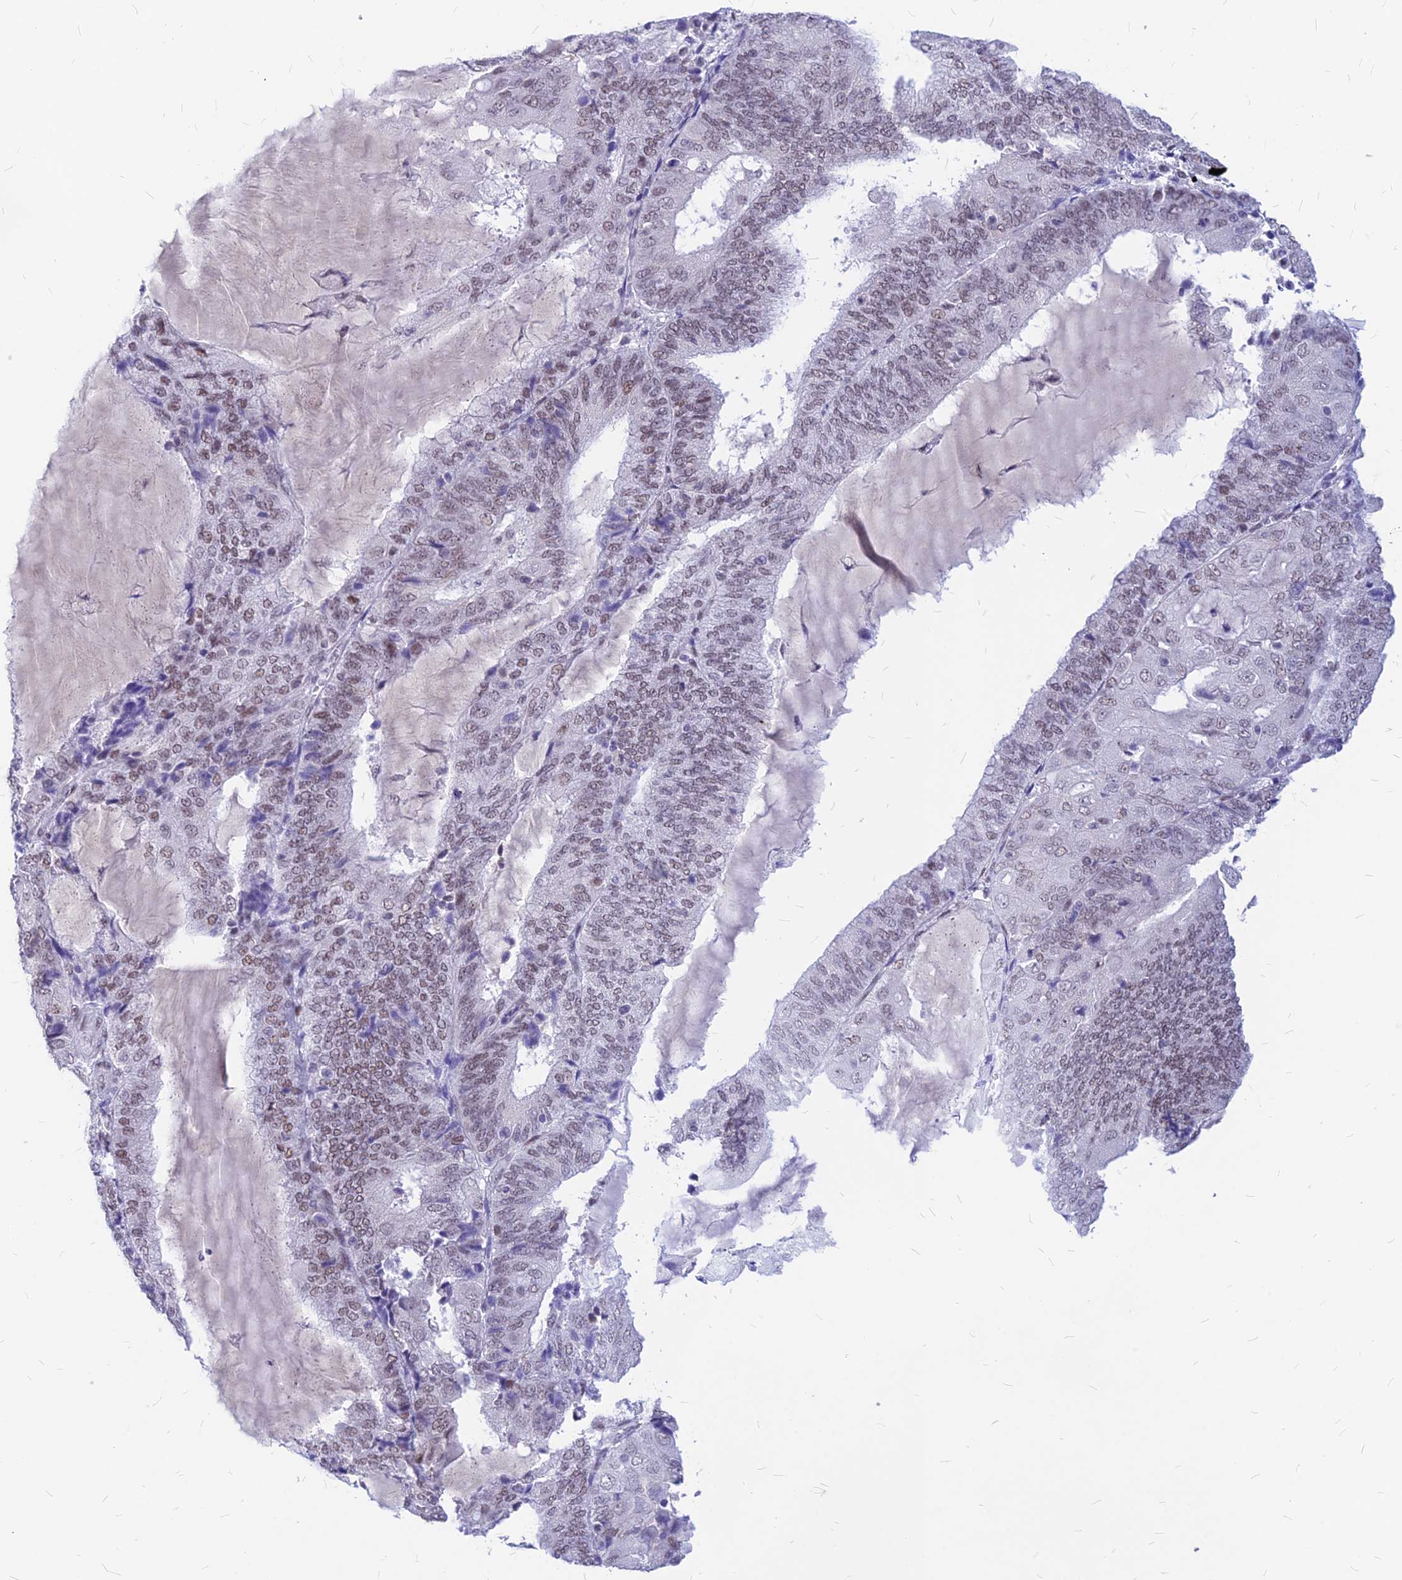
{"staining": {"intensity": "weak", "quantity": "25%-75%", "location": "nuclear"}, "tissue": "endometrial cancer", "cell_type": "Tumor cells", "image_type": "cancer", "snomed": [{"axis": "morphology", "description": "Adenocarcinoma, NOS"}, {"axis": "topography", "description": "Endometrium"}], "caption": "Immunohistochemical staining of human endometrial adenocarcinoma shows low levels of weak nuclear protein positivity in approximately 25%-75% of tumor cells. The staining was performed using DAB (3,3'-diaminobenzidine), with brown indicating positive protein expression. Nuclei are stained blue with hematoxylin.", "gene": "KCTD13", "patient": {"sex": "female", "age": 81}}